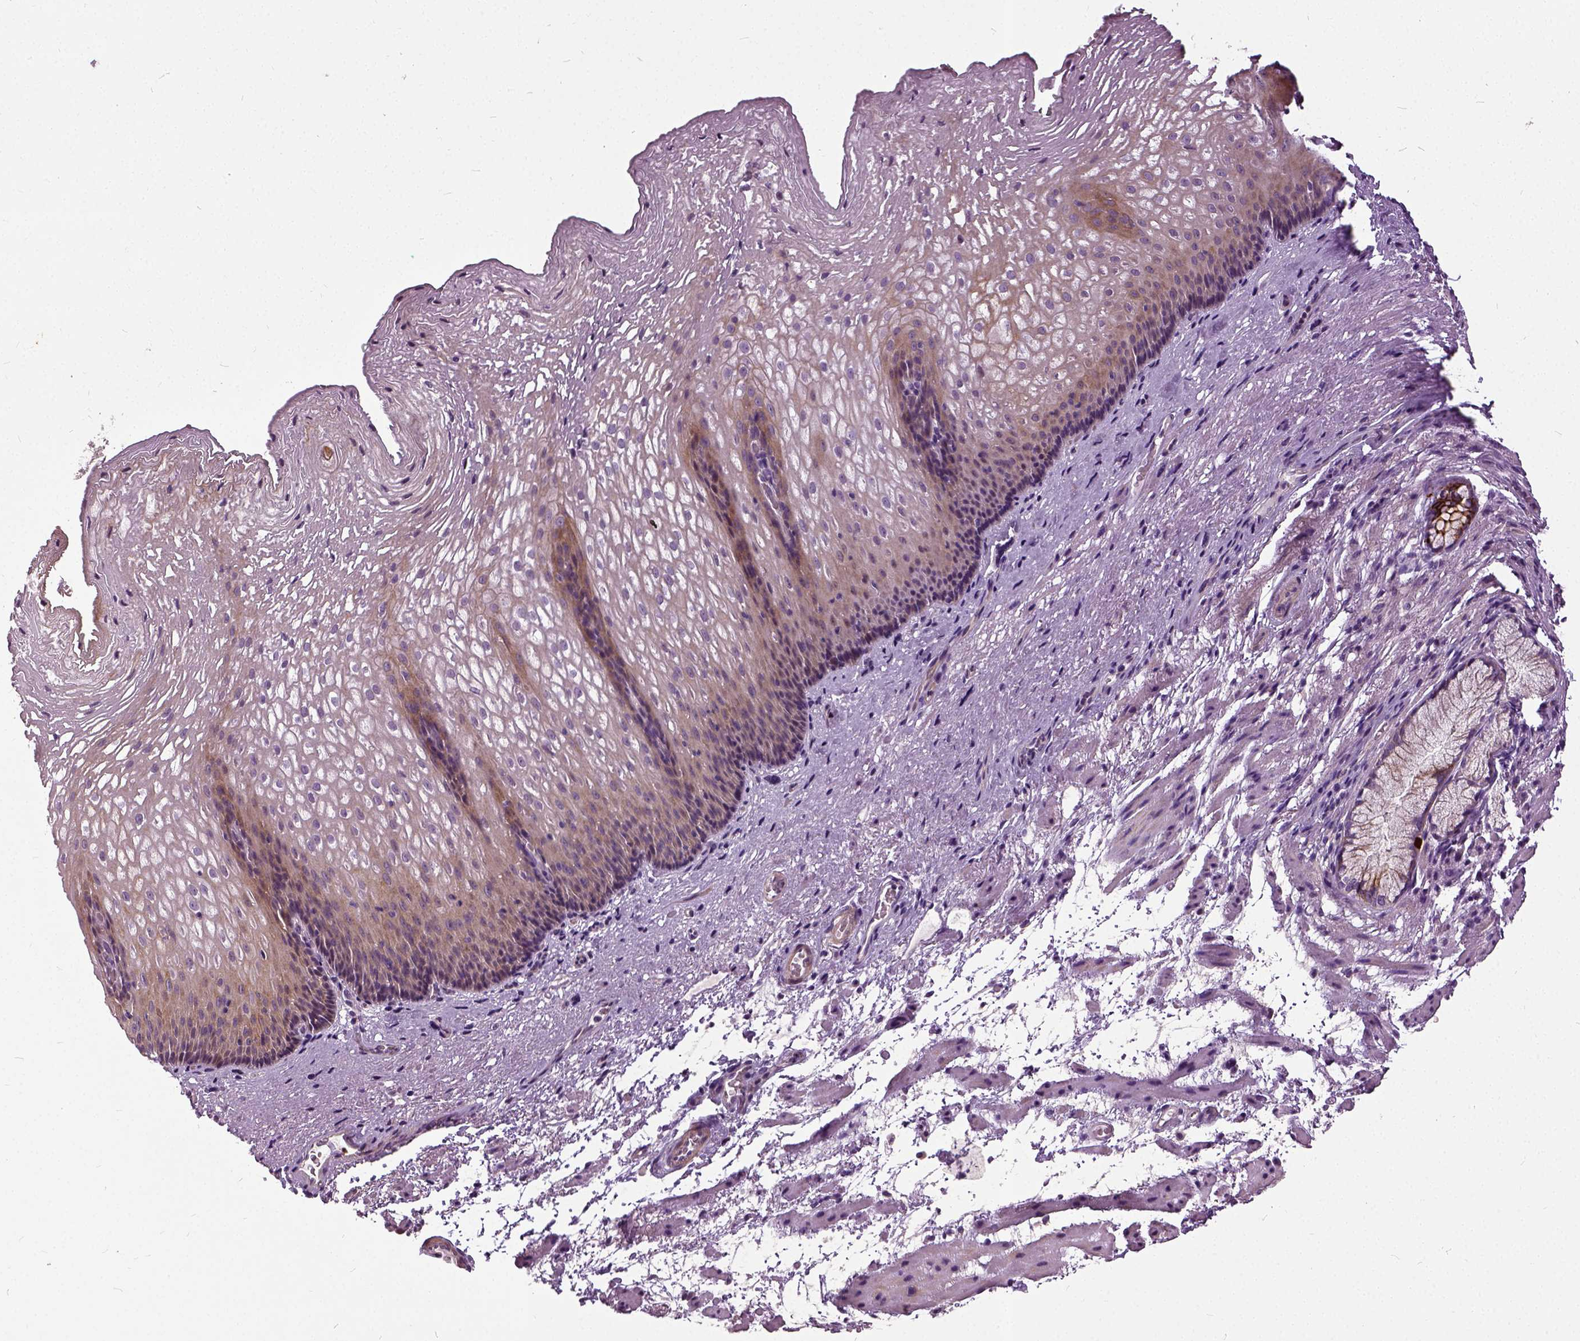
{"staining": {"intensity": "weak", "quantity": ">75%", "location": "cytoplasmic/membranous"}, "tissue": "esophagus", "cell_type": "Squamous epithelial cells", "image_type": "normal", "snomed": [{"axis": "morphology", "description": "Normal tissue, NOS"}, {"axis": "topography", "description": "Esophagus"}], "caption": "Protein analysis of normal esophagus shows weak cytoplasmic/membranous expression in about >75% of squamous epithelial cells. Using DAB (brown) and hematoxylin (blue) stains, captured at high magnification using brightfield microscopy.", "gene": "ILRUN", "patient": {"sex": "male", "age": 76}}